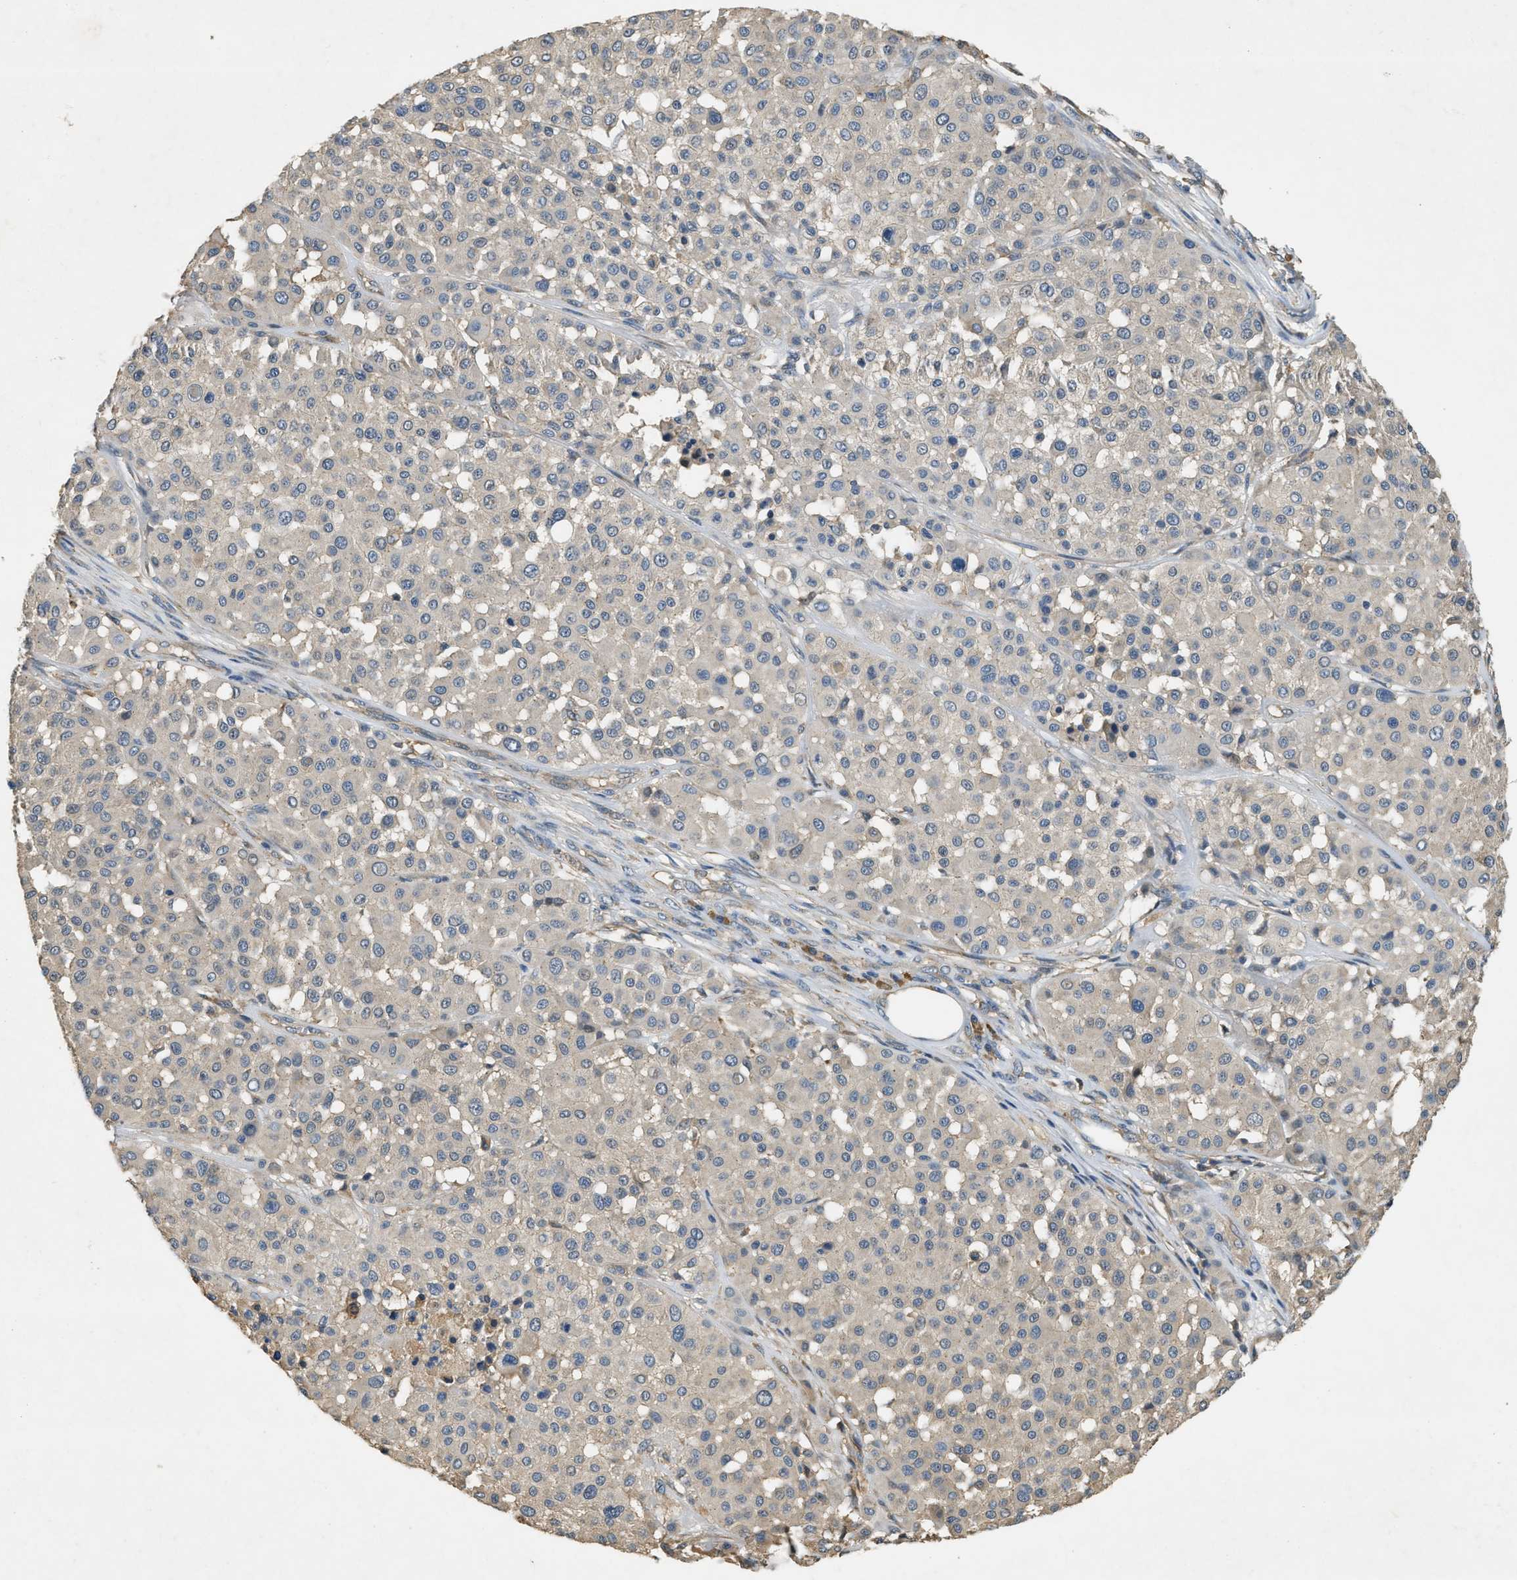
{"staining": {"intensity": "weak", "quantity": "<25%", "location": "cytoplasmic/membranous"}, "tissue": "melanoma", "cell_type": "Tumor cells", "image_type": "cancer", "snomed": [{"axis": "morphology", "description": "Malignant melanoma, Metastatic site"}, {"axis": "topography", "description": "Soft tissue"}], "caption": "There is no significant positivity in tumor cells of melanoma.", "gene": "CFLAR", "patient": {"sex": "male", "age": 41}}